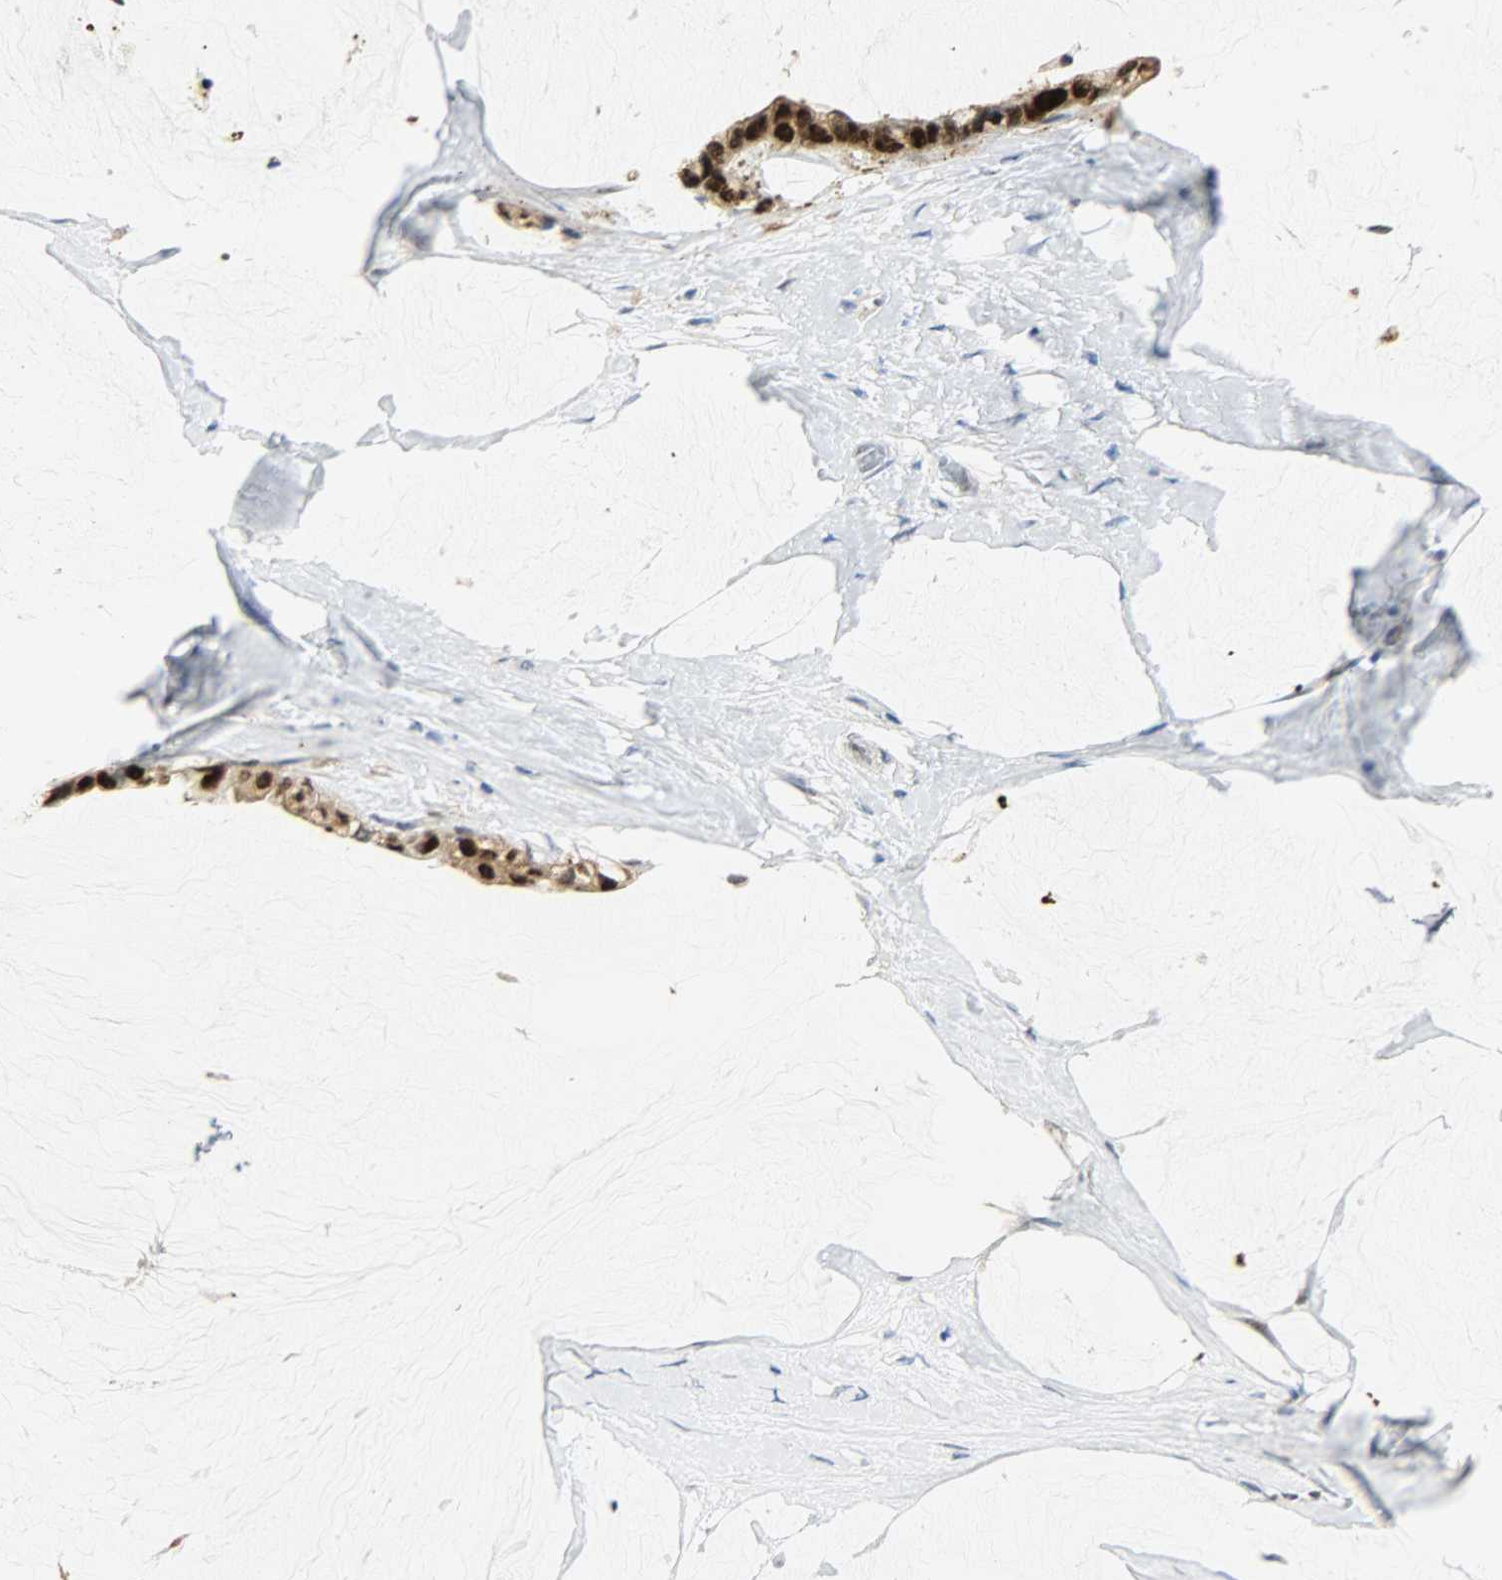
{"staining": {"intensity": "strong", "quantity": ">75%", "location": "nuclear"}, "tissue": "ovarian cancer", "cell_type": "Tumor cells", "image_type": "cancer", "snomed": [{"axis": "morphology", "description": "Cystadenocarcinoma, mucinous, NOS"}, {"axis": "topography", "description": "Ovary"}], "caption": "This is an image of immunohistochemistry staining of ovarian cancer (mucinous cystadenocarcinoma), which shows strong expression in the nuclear of tumor cells.", "gene": "NPEPL1", "patient": {"sex": "female", "age": 39}}